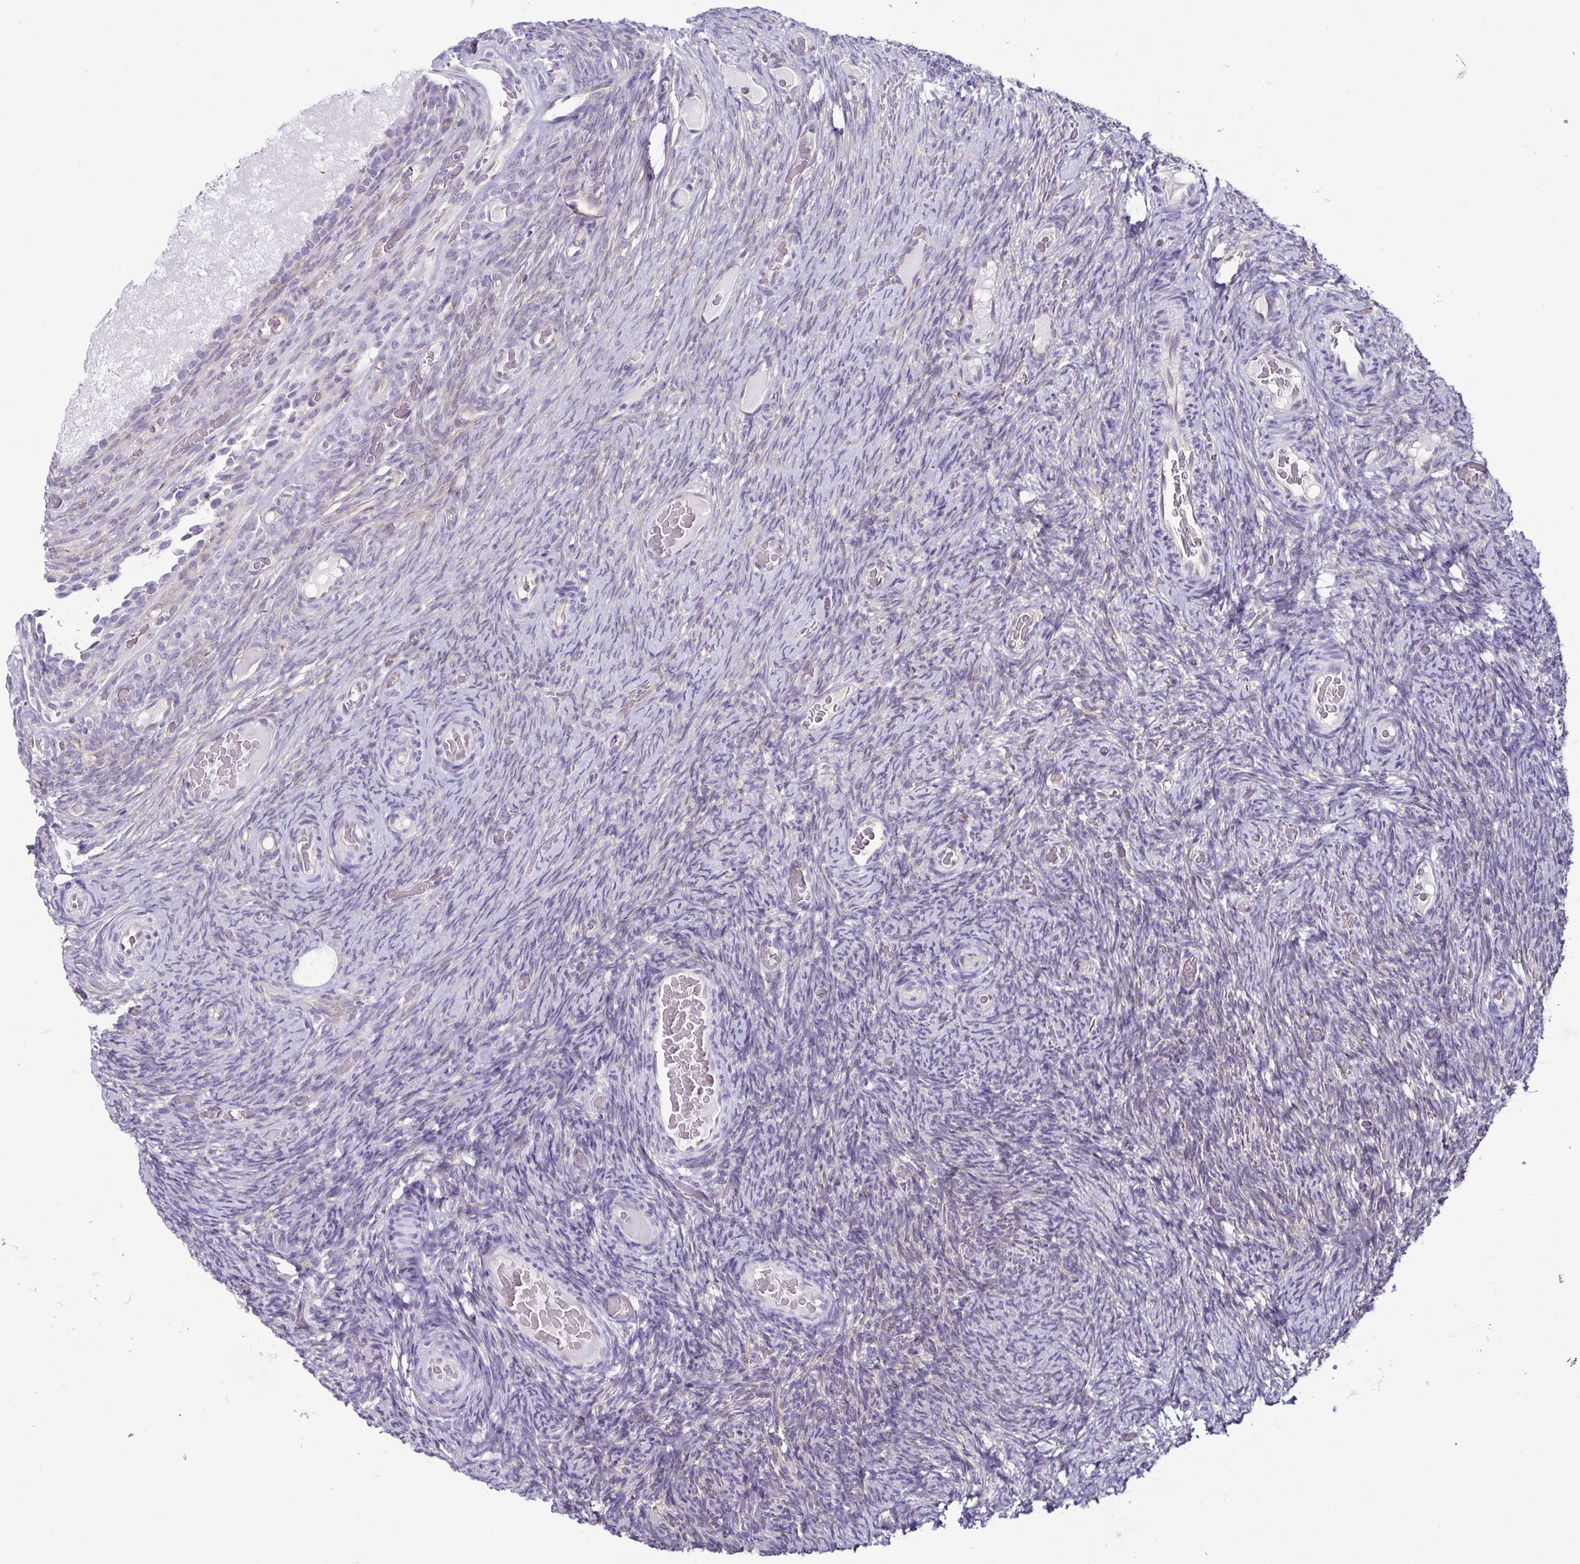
{"staining": {"intensity": "negative", "quantity": "none", "location": "none"}, "tissue": "ovary", "cell_type": "Ovarian stroma cells", "image_type": "normal", "snomed": [{"axis": "morphology", "description": "Normal tissue, NOS"}, {"axis": "topography", "description": "Ovary"}], "caption": "Ovarian stroma cells are negative for brown protein staining in unremarkable ovary. (DAB (3,3'-diaminobenzidine) immunohistochemistry, high magnification).", "gene": "CASP14", "patient": {"sex": "female", "age": 34}}